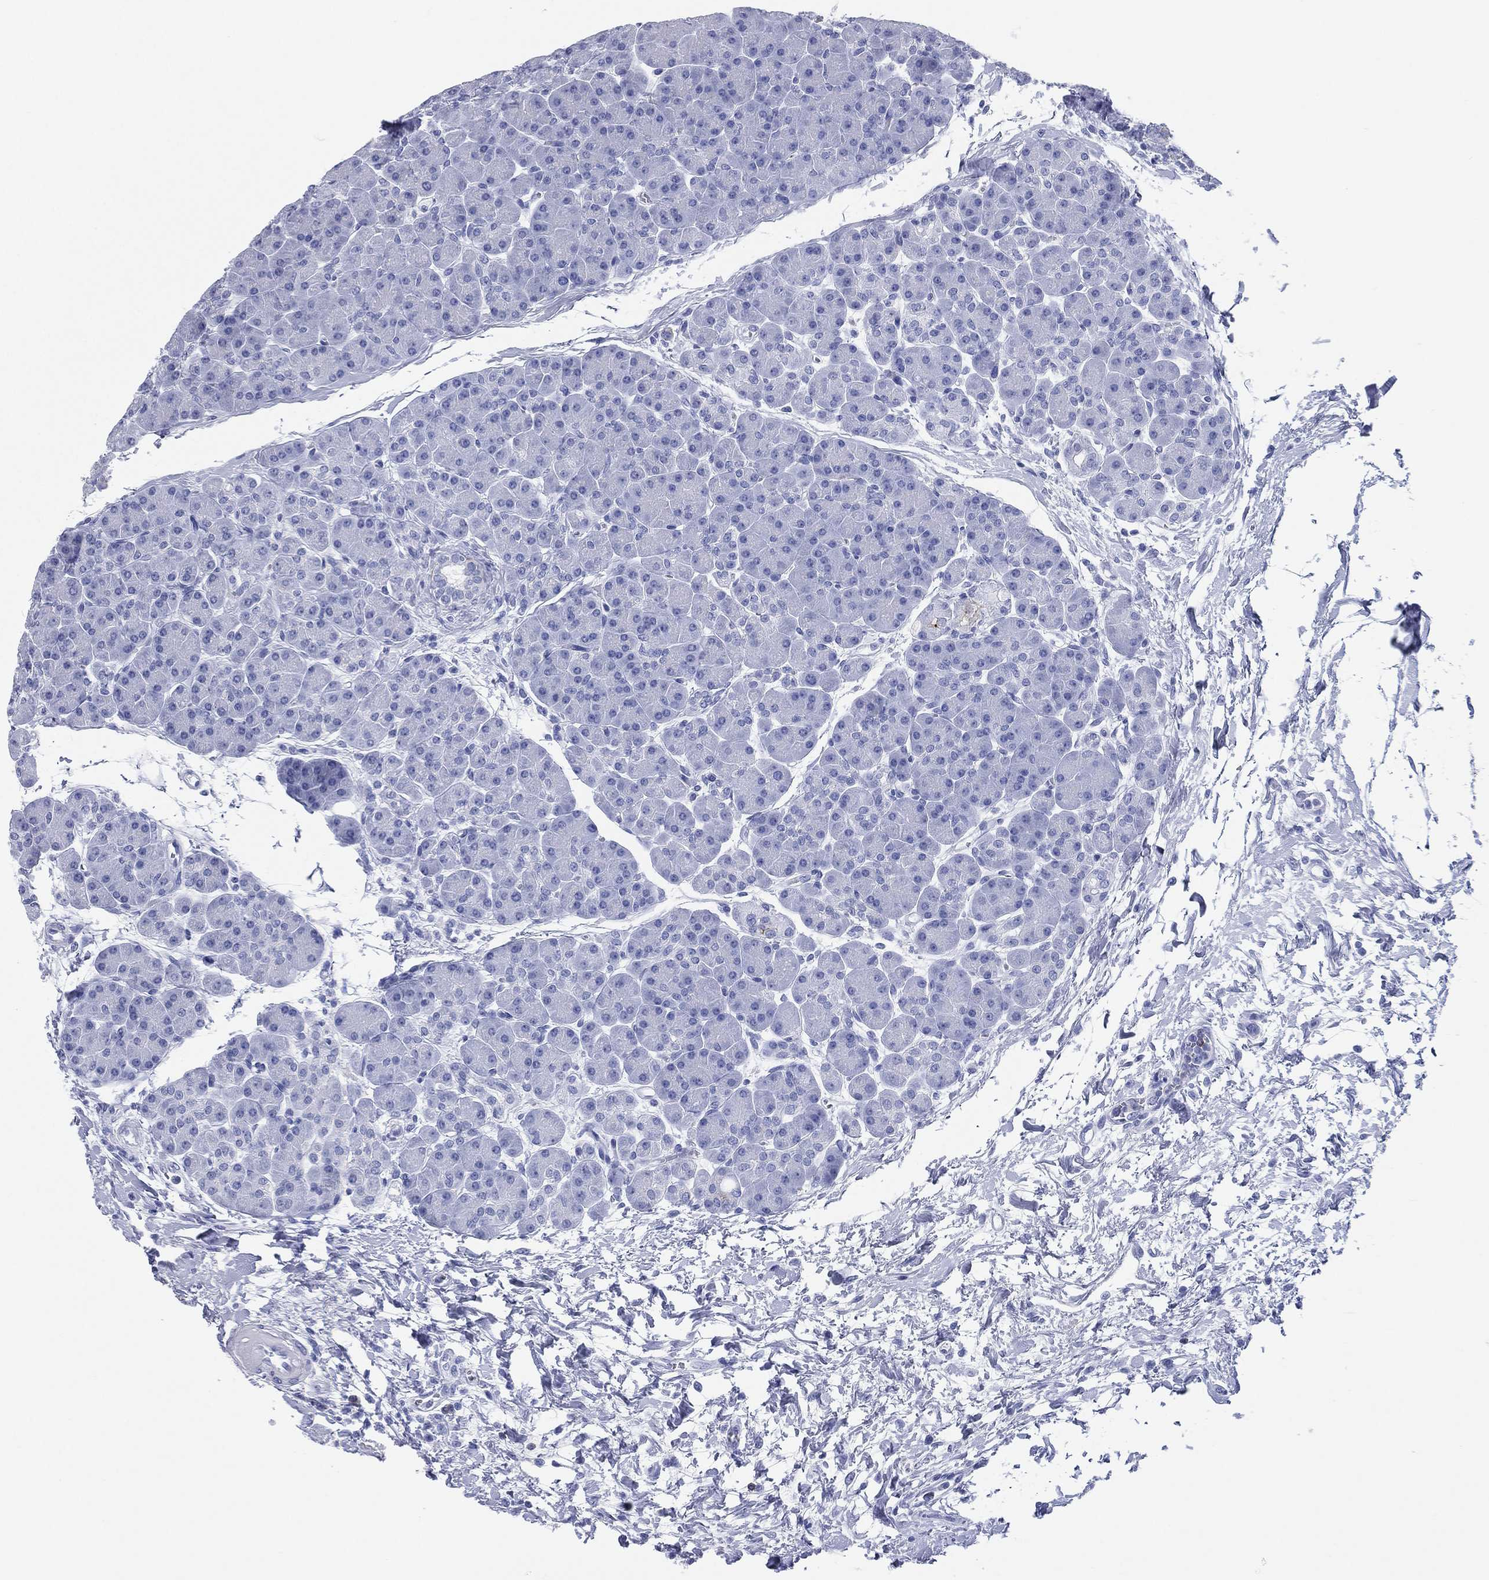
{"staining": {"intensity": "negative", "quantity": "none", "location": "none"}, "tissue": "pancreas", "cell_type": "Exocrine glandular cells", "image_type": "normal", "snomed": [{"axis": "morphology", "description": "Normal tissue, NOS"}, {"axis": "topography", "description": "Pancreas"}], "caption": "IHC image of normal pancreas: human pancreas stained with DAB (3,3'-diaminobenzidine) shows no significant protein staining in exocrine glandular cells. (DAB immunohistochemistry, high magnification).", "gene": "CD79A", "patient": {"sex": "female", "age": 44}}